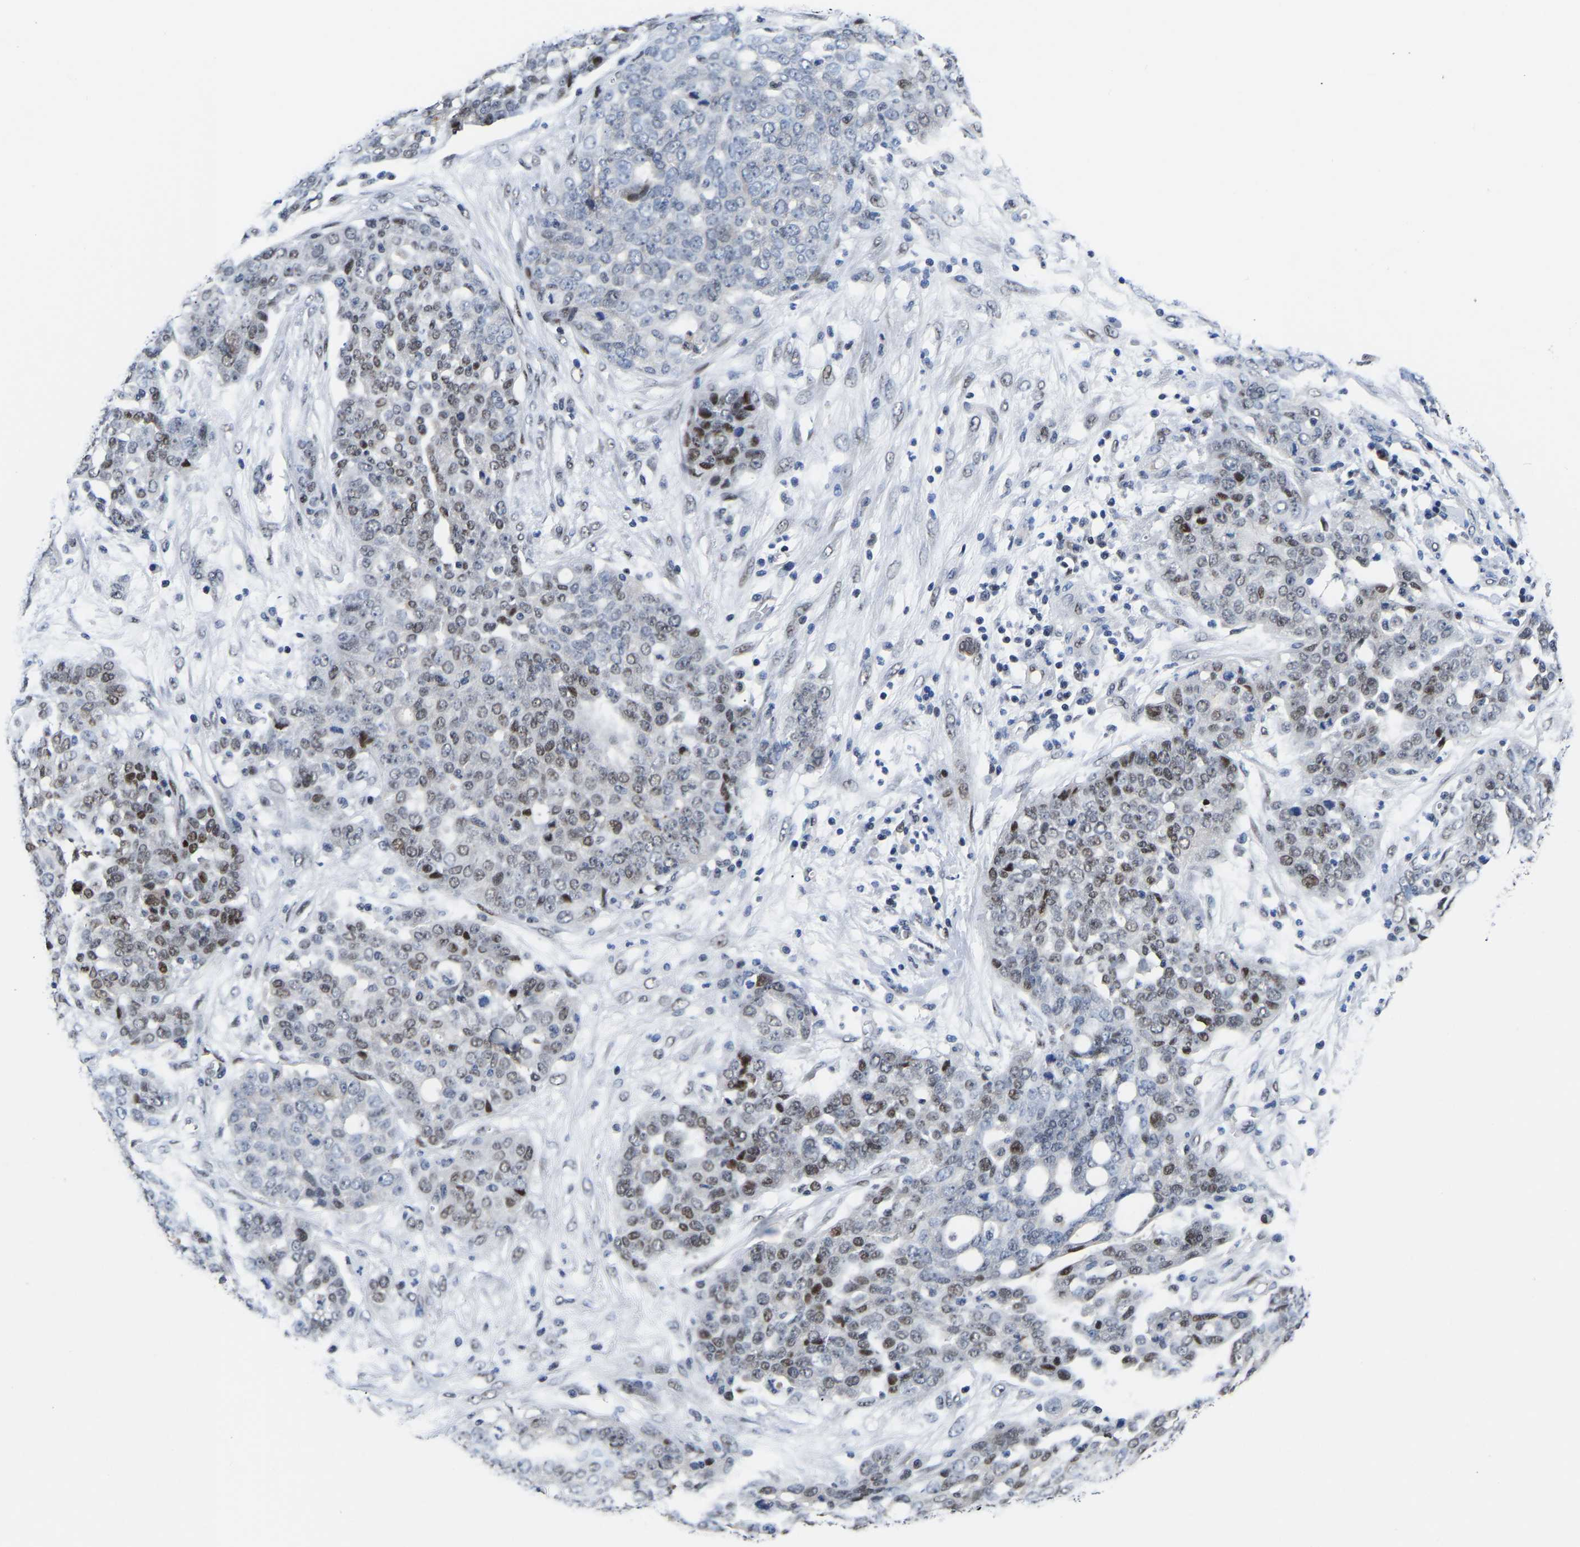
{"staining": {"intensity": "moderate", "quantity": "<25%", "location": "nuclear"}, "tissue": "ovarian cancer", "cell_type": "Tumor cells", "image_type": "cancer", "snomed": [{"axis": "morphology", "description": "Cystadenocarcinoma, serous, NOS"}, {"axis": "topography", "description": "Soft tissue"}, {"axis": "topography", "description": "Ovary"}], "caption": "The image exhibits staining of serous cystadenocarcinoma (ovarian), revealing moderate nuclear protein expression (brown color) within tumor cells.", "gene": "PTRHD1", "patient": {"sex": "female", "age": 57}}